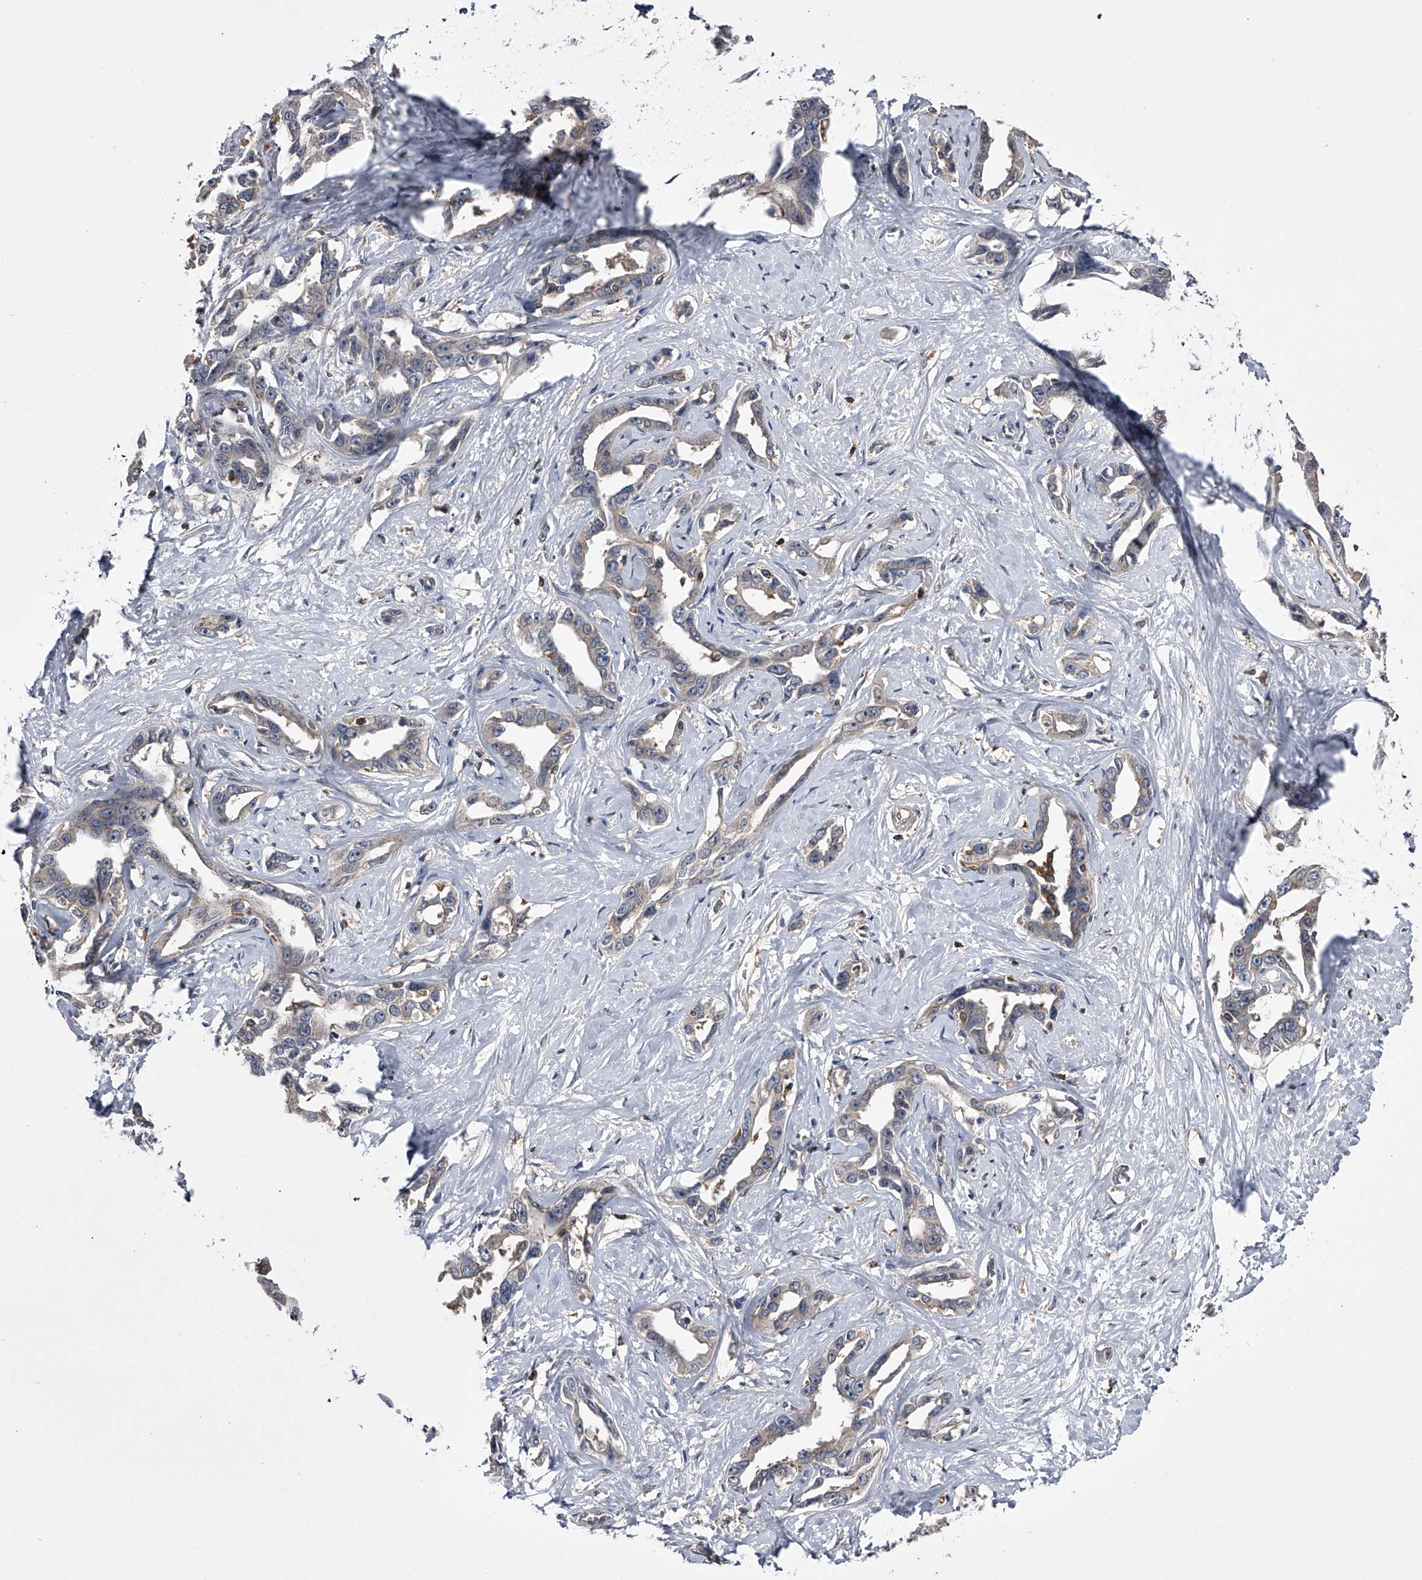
{"staining": {"intensity": "negative", "quantity": "none", "location": "none"}, "tissue": "liver cancer", "cell_type": "Tumor cells", "image_type": "cancer", "snomed": [{"axis": "morphology", "description": "Cholangiocarcinoma"}, {"axis": "topography", "description": "Liver"}], "caption": "The image shows no staining of tumor cells in liver cholangiocarcinoma. The staining is performed using DAB brown chromogen with nuclei counter-stained in using hematoxylin.", "gene": "PAN3", "patient": {"sex": "male", "age": 59}}